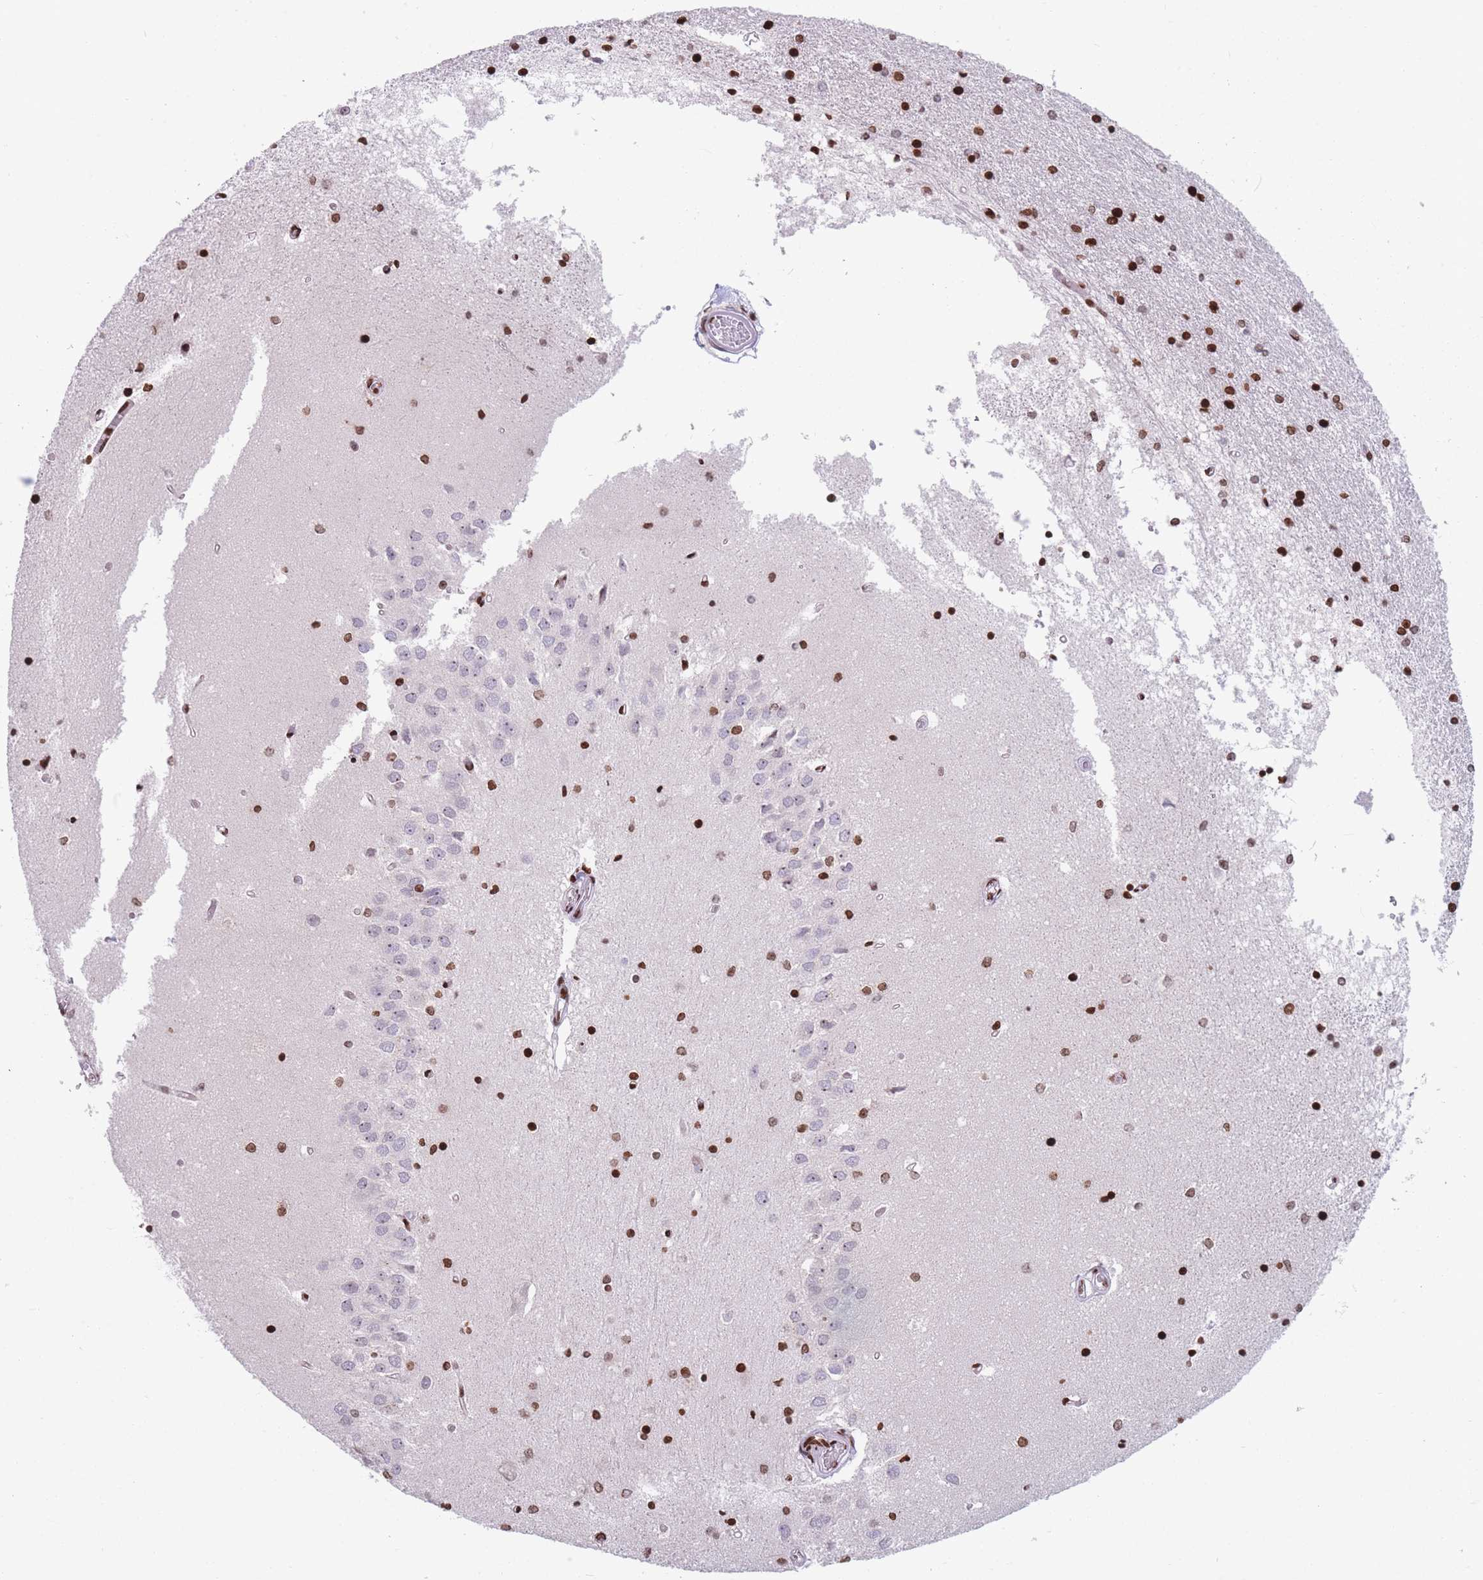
{"staining": {"intensity": "strong", "quantity": ">75%", "location": "nuclear"}, "tissue": "hippocampus", "cell_type": "Glial cells", "image_type": "normal", "snomed": [{"axis": "morphology", "description": "Normal tissue, NOS"}, {"axis": "topography", "description": "Hippocampus"}], "caption": "Brown immunohistochemical staining in benign hippocampus reveals strong nuclear positivity in approximately >75% of glial cells.", "gene": "AK9", "patient": {"sex": "male", "age": 45}}